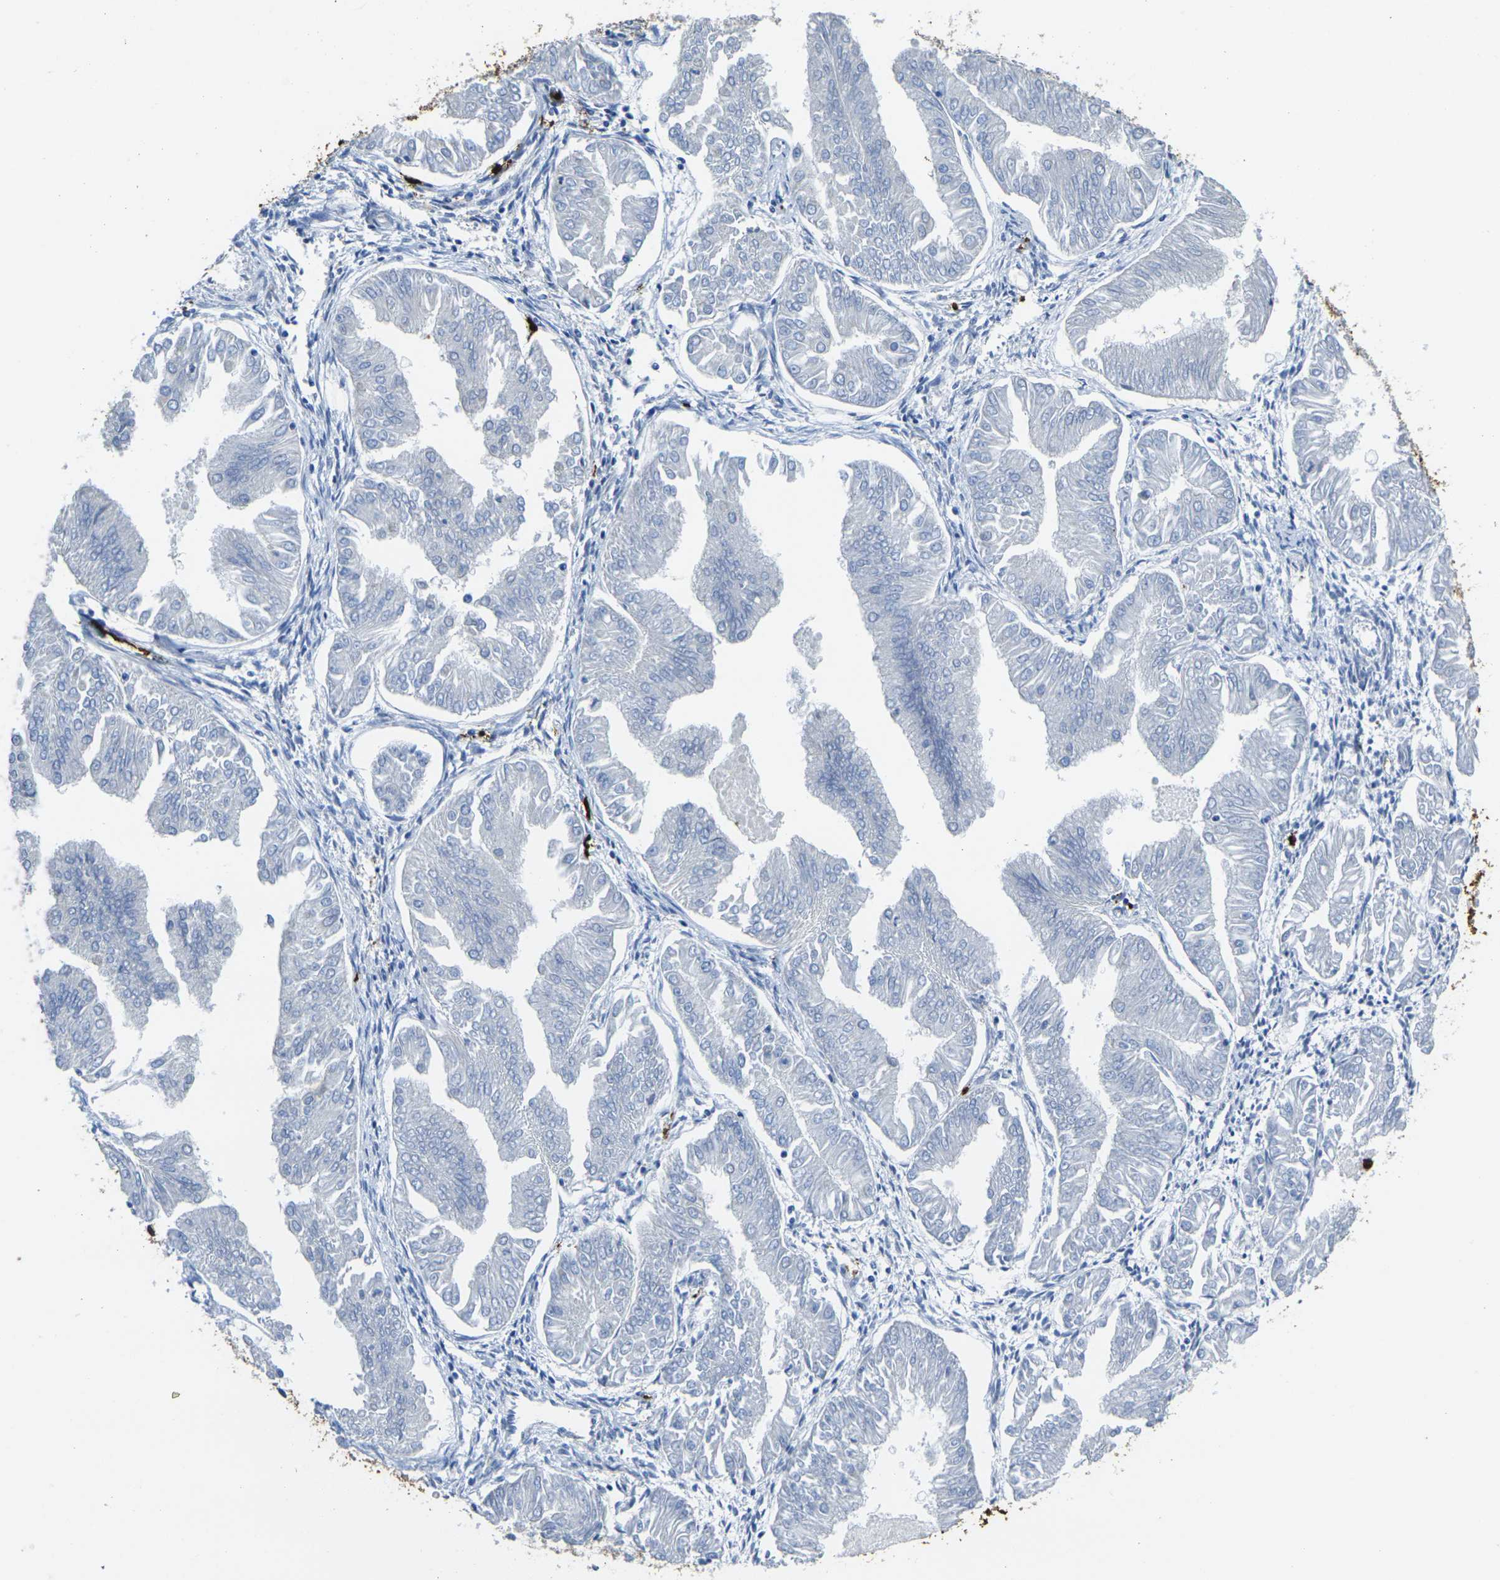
{"staining": {"intensity": "moderate", "quantity": "<25%", "location": "cytoplasmic/membranous"}, "tissue": "endometrial cancer", "cell_type": "Tumor cells", "image_type": "cancer", "snomed": [{"axis": "morphology", "description": "Adenocarcinoma, NOS"}, {"axis": "topography", "description": "Endometrium"}], "caption": "Approximately <25% of tumor cells in adenocarcinoma (endometrial) reveal moderate cytoplasmic/membranous protein staining as visualized by brown immunohistochemical staining.", "gene": "S100A9", "patient": {"sex": "female", "age": 53}}